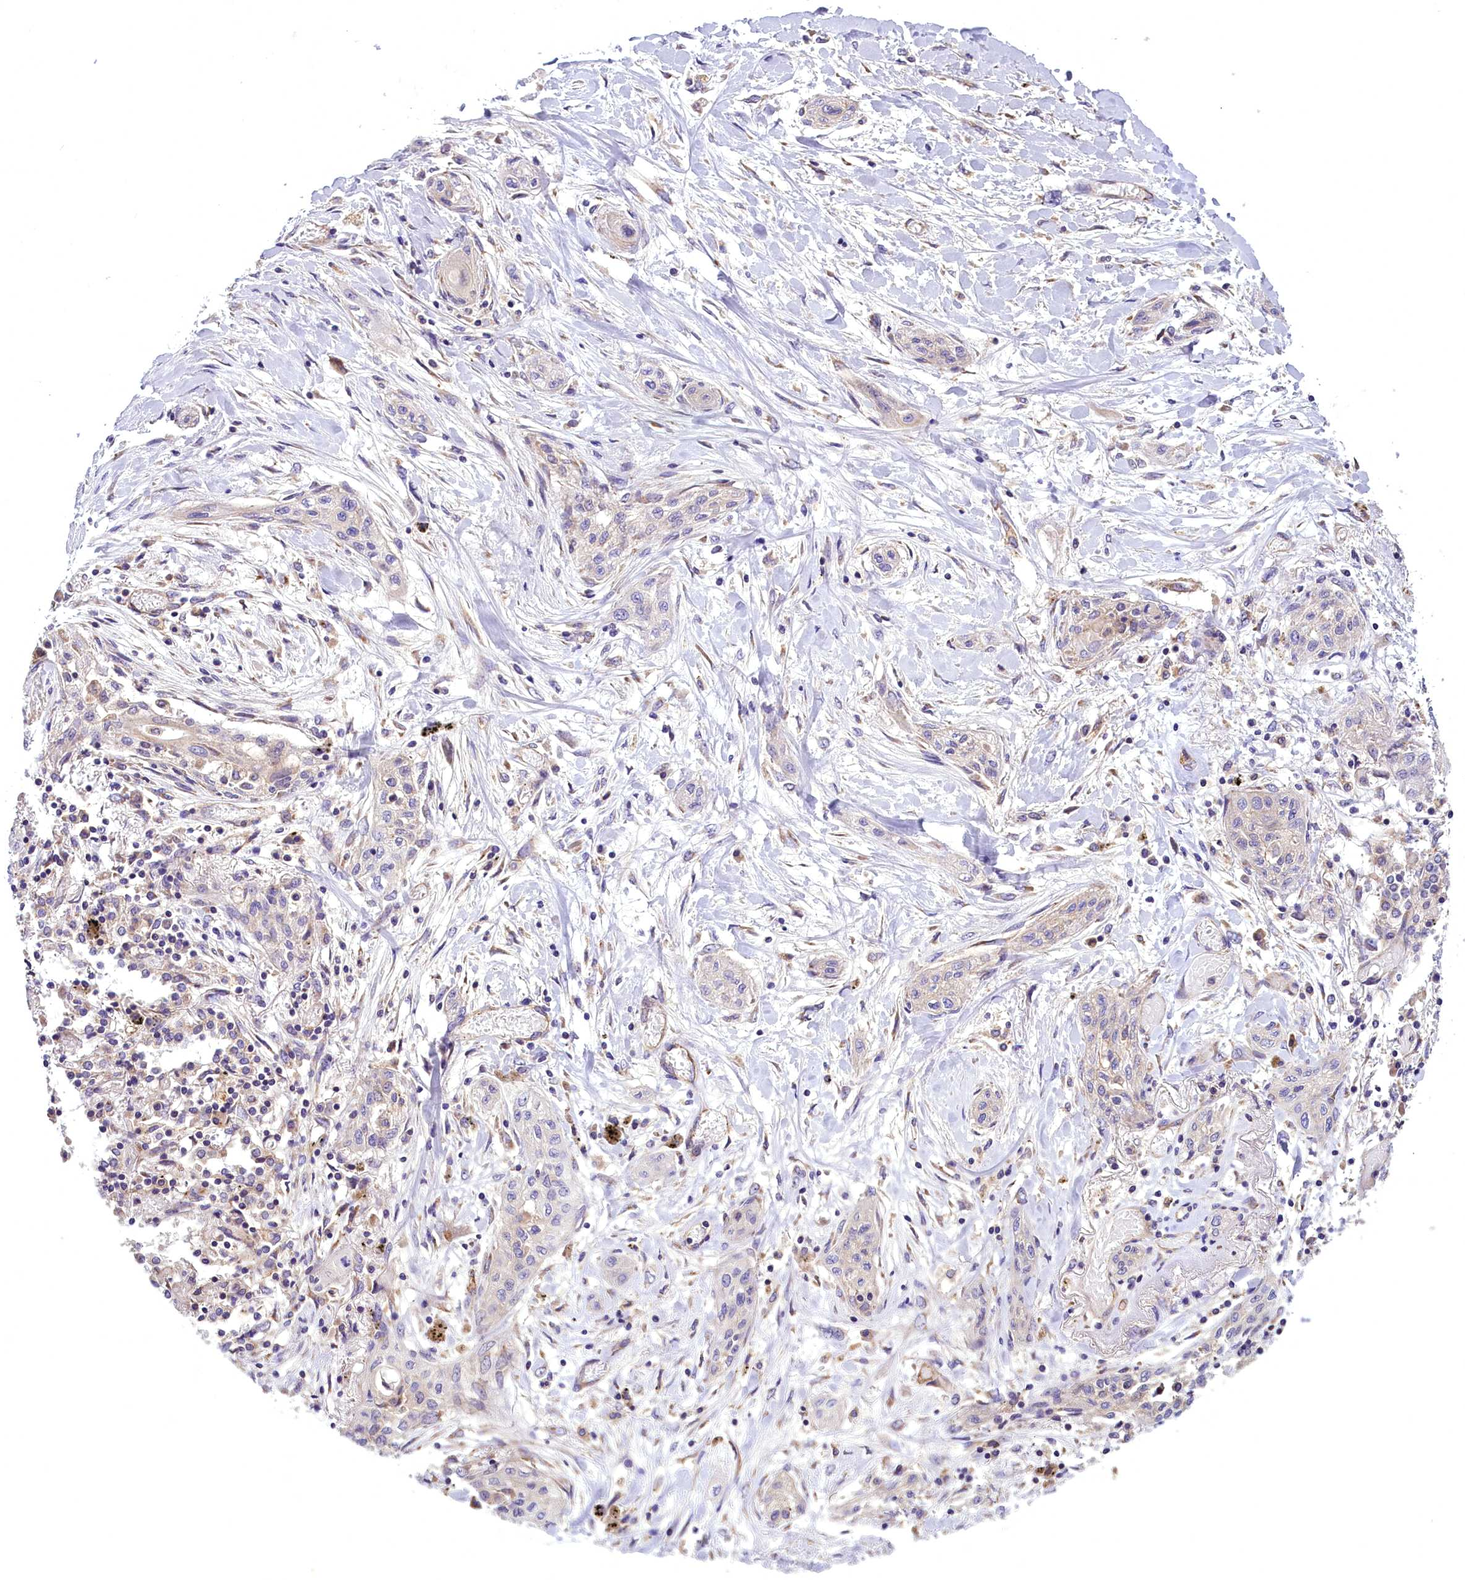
{"staining": {"intensity": "negative", "quantity": "none", "location": "none"}, "tissue": "lung cancer", "cell_type": "Tumor cells", "image_type": "cancer", "snomed": [{"axis": "morphology", "description": "Squamous cell carcinoma, NOS"}, {"axis": "topography", "description": "Lung"}], "caption": "An image of human squamous cell carcinoma (lung) is negative for staining in tumor cells. (Brightfield microscopy of DAB (3,3'-diaminobenzidine) IHC at high magnification).", "gene": "DNAJB9", "patient": {"sex": "female", "age": 47}}